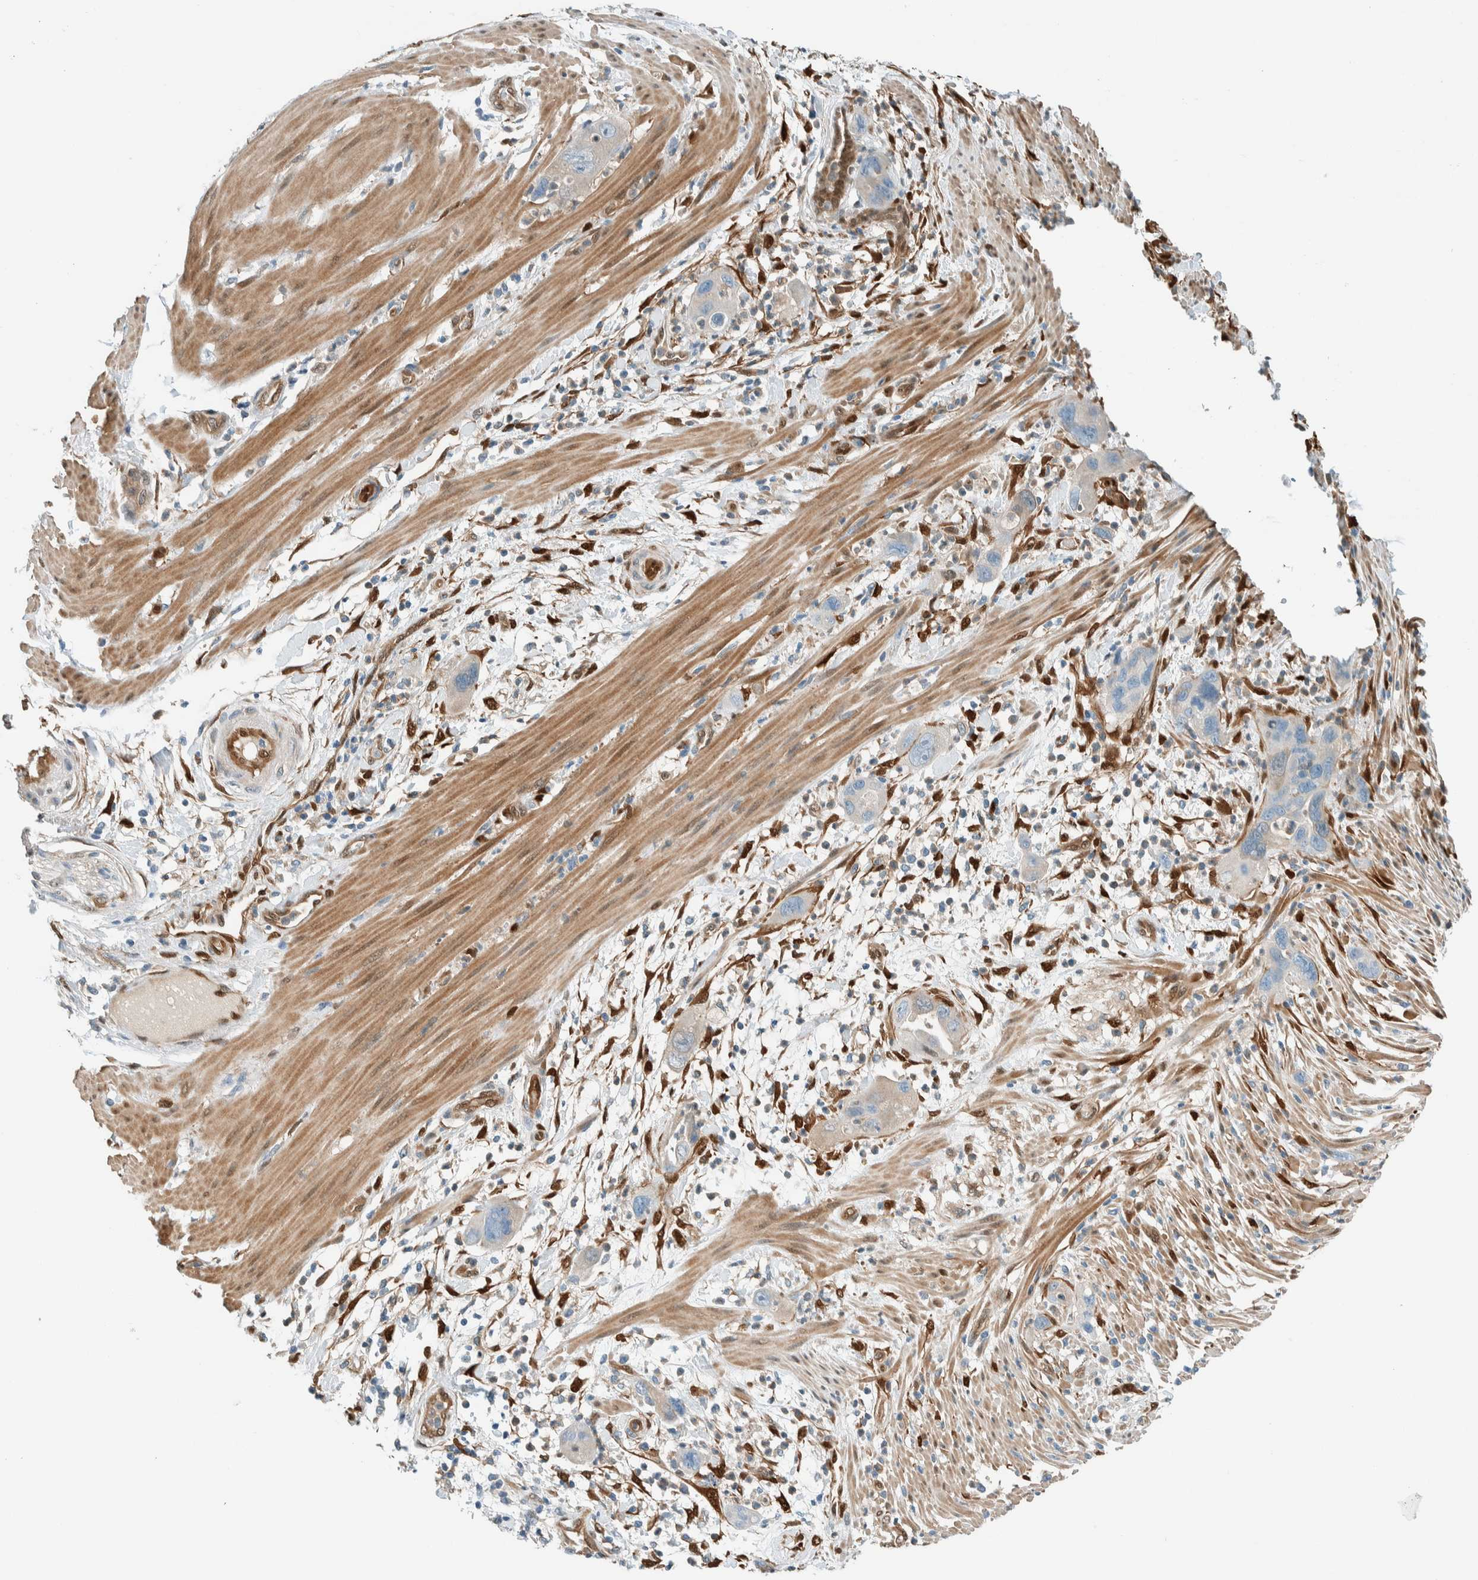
{"staining": {"intensity": "negative", "quantity": "none", "location": "none"}, "tissue": "pancreatic cancer", "cell_type": "Tumor cells", "image_type": "cancer", "snomed": [{"axis": "morphology", "description": "Adenocarcinoma, NOS"}, {"axis": "topography", "description": "Pancreas"}], "caption": "Immunohistochemical staining of adenocarcinoma (pancreatic) demonstrates no significant staining in tumor cells. Nuclei are stained in blue.", "gene": "NXN", "patient": {"sex": "female", "age": 71}}